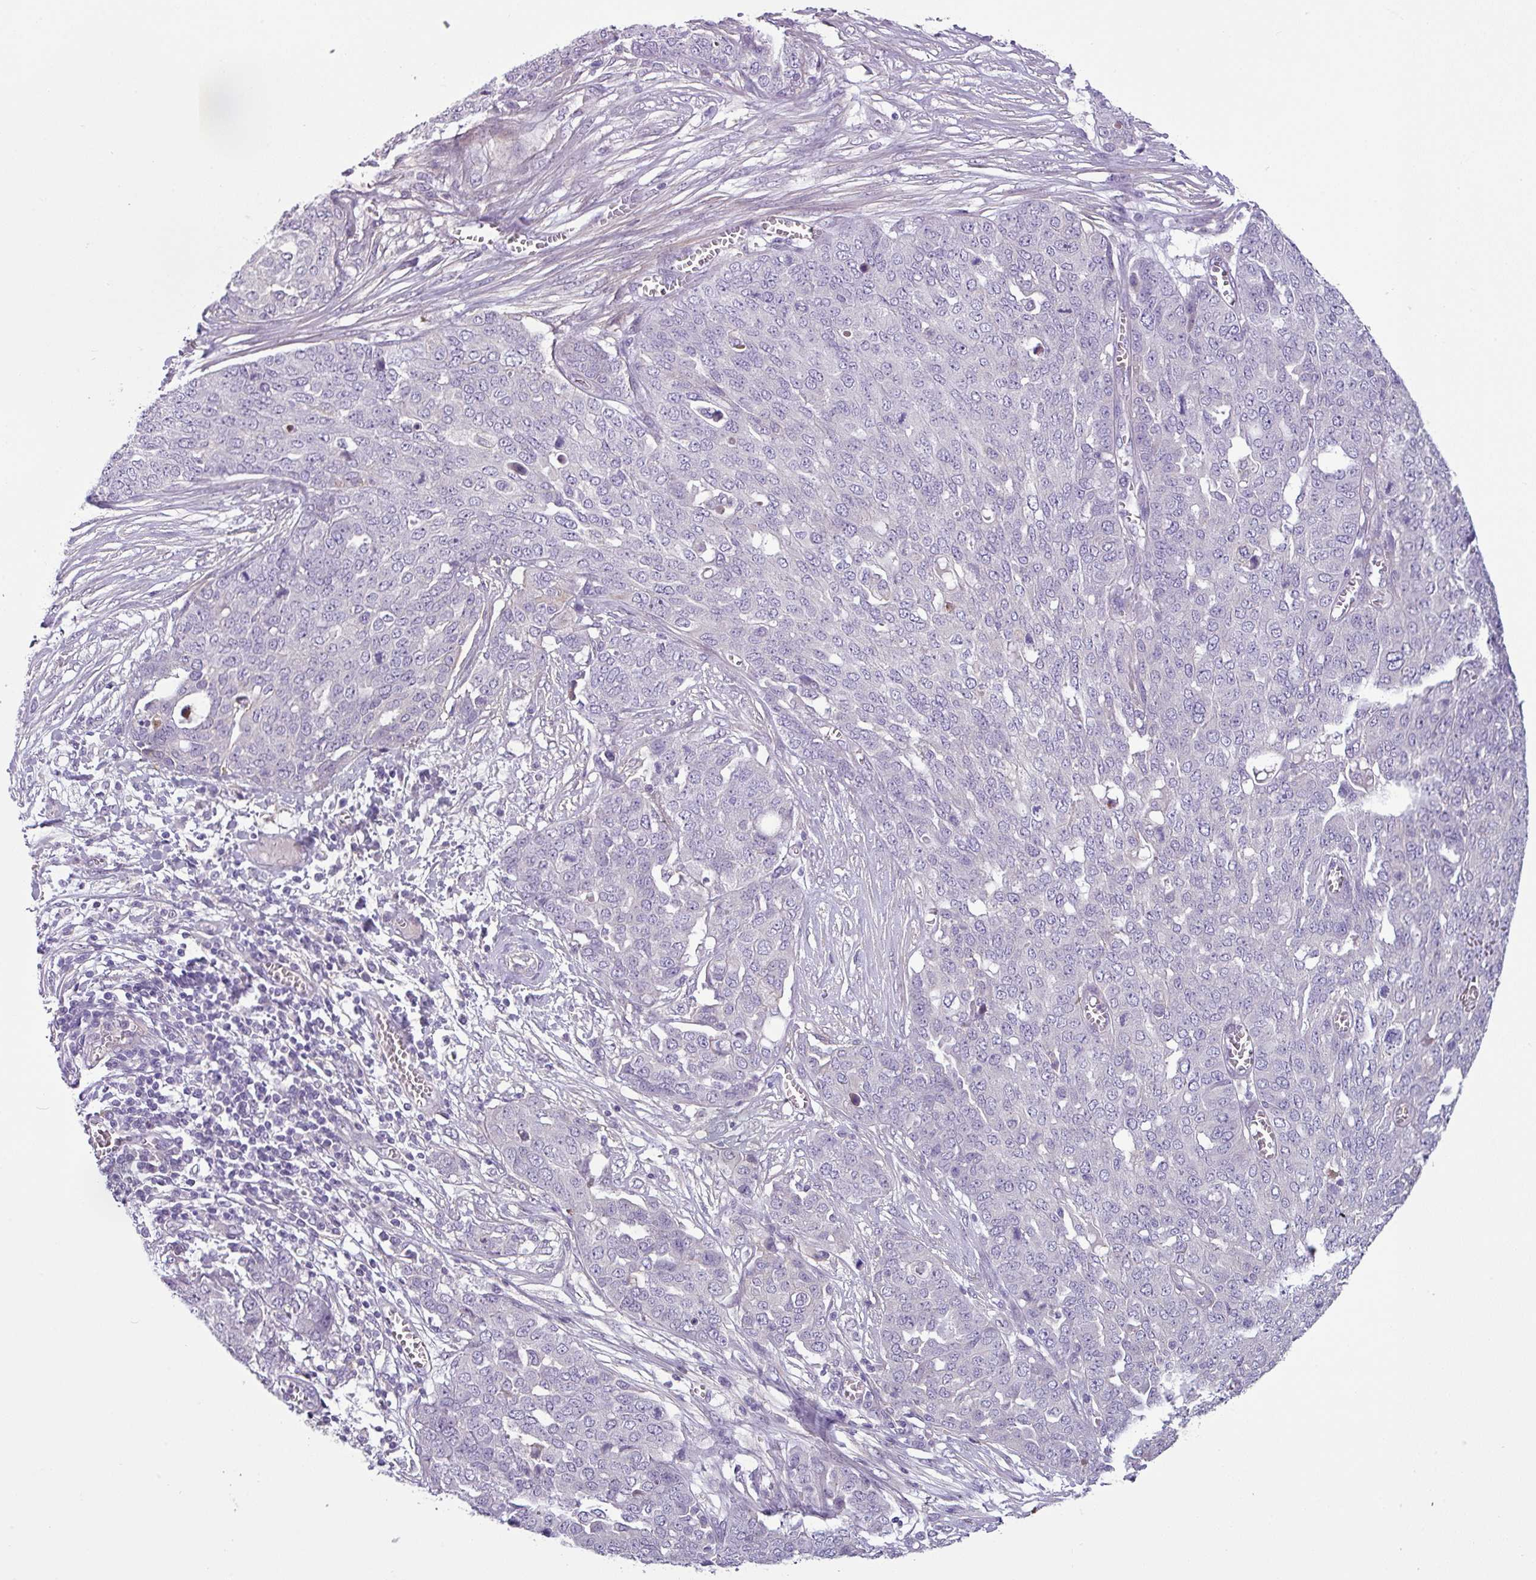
{"staining": {"intensity": "negative", "quantity": "none", "location": "none"}, "tissue": "ovarian cancer", "cell_type": "Tumor cells", "image_type": "cancer", "snomed": [{"axis": "morphology", "description": "Cystadenocarcinoma, serous, NOS"}, {"axis": "topography", "description": "Soft tissue"}, {"axis": "topography", "description": "Ovary"}], "caption": "An image of human serous cystadenocarcinoma (ovarian) is negative for staining in tumor cells.", "gene": "TMEM178B", "patient": {"sex": "female", "age": 57}}